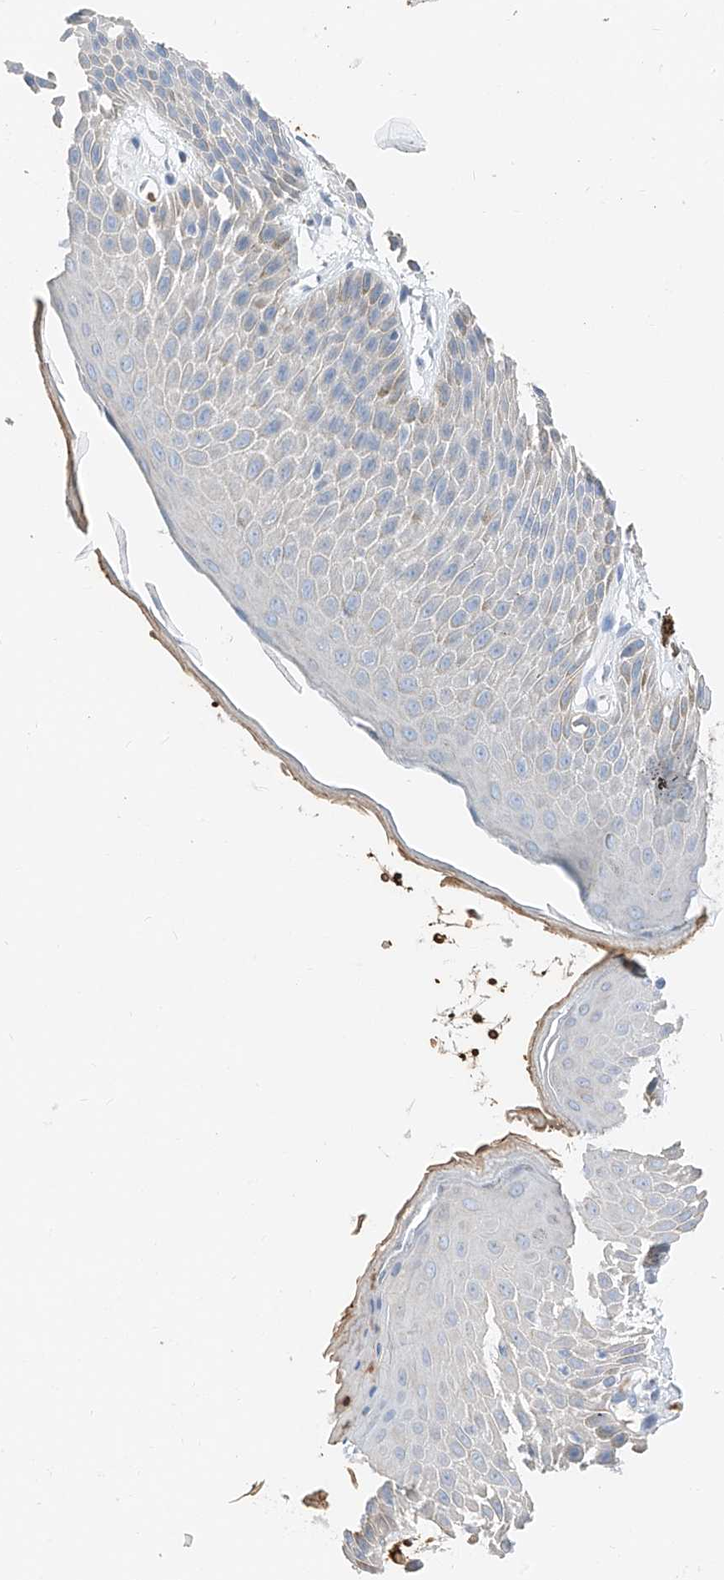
{"staining": {"intensity": "moderate", "quantity": "<25%", "location": "cytoplasmic/membranous"}, "tissue": "skin", "cell_type": "Epidermal cells", "image_type": "normal", "snomed": [{"axis": "morphology", "description": "Normal tissue, NOS"}, {"axis": "topography", "description": "Anal"}], "caption": "An immunohistochemistry image of benign tissue is shown. Protein staining in brown highlights moderate cytoplasmic/membranous positivity in skin within epidermal cells.", "gene": "PRSS23", "patient": {"sex": "male", "age": 74}}